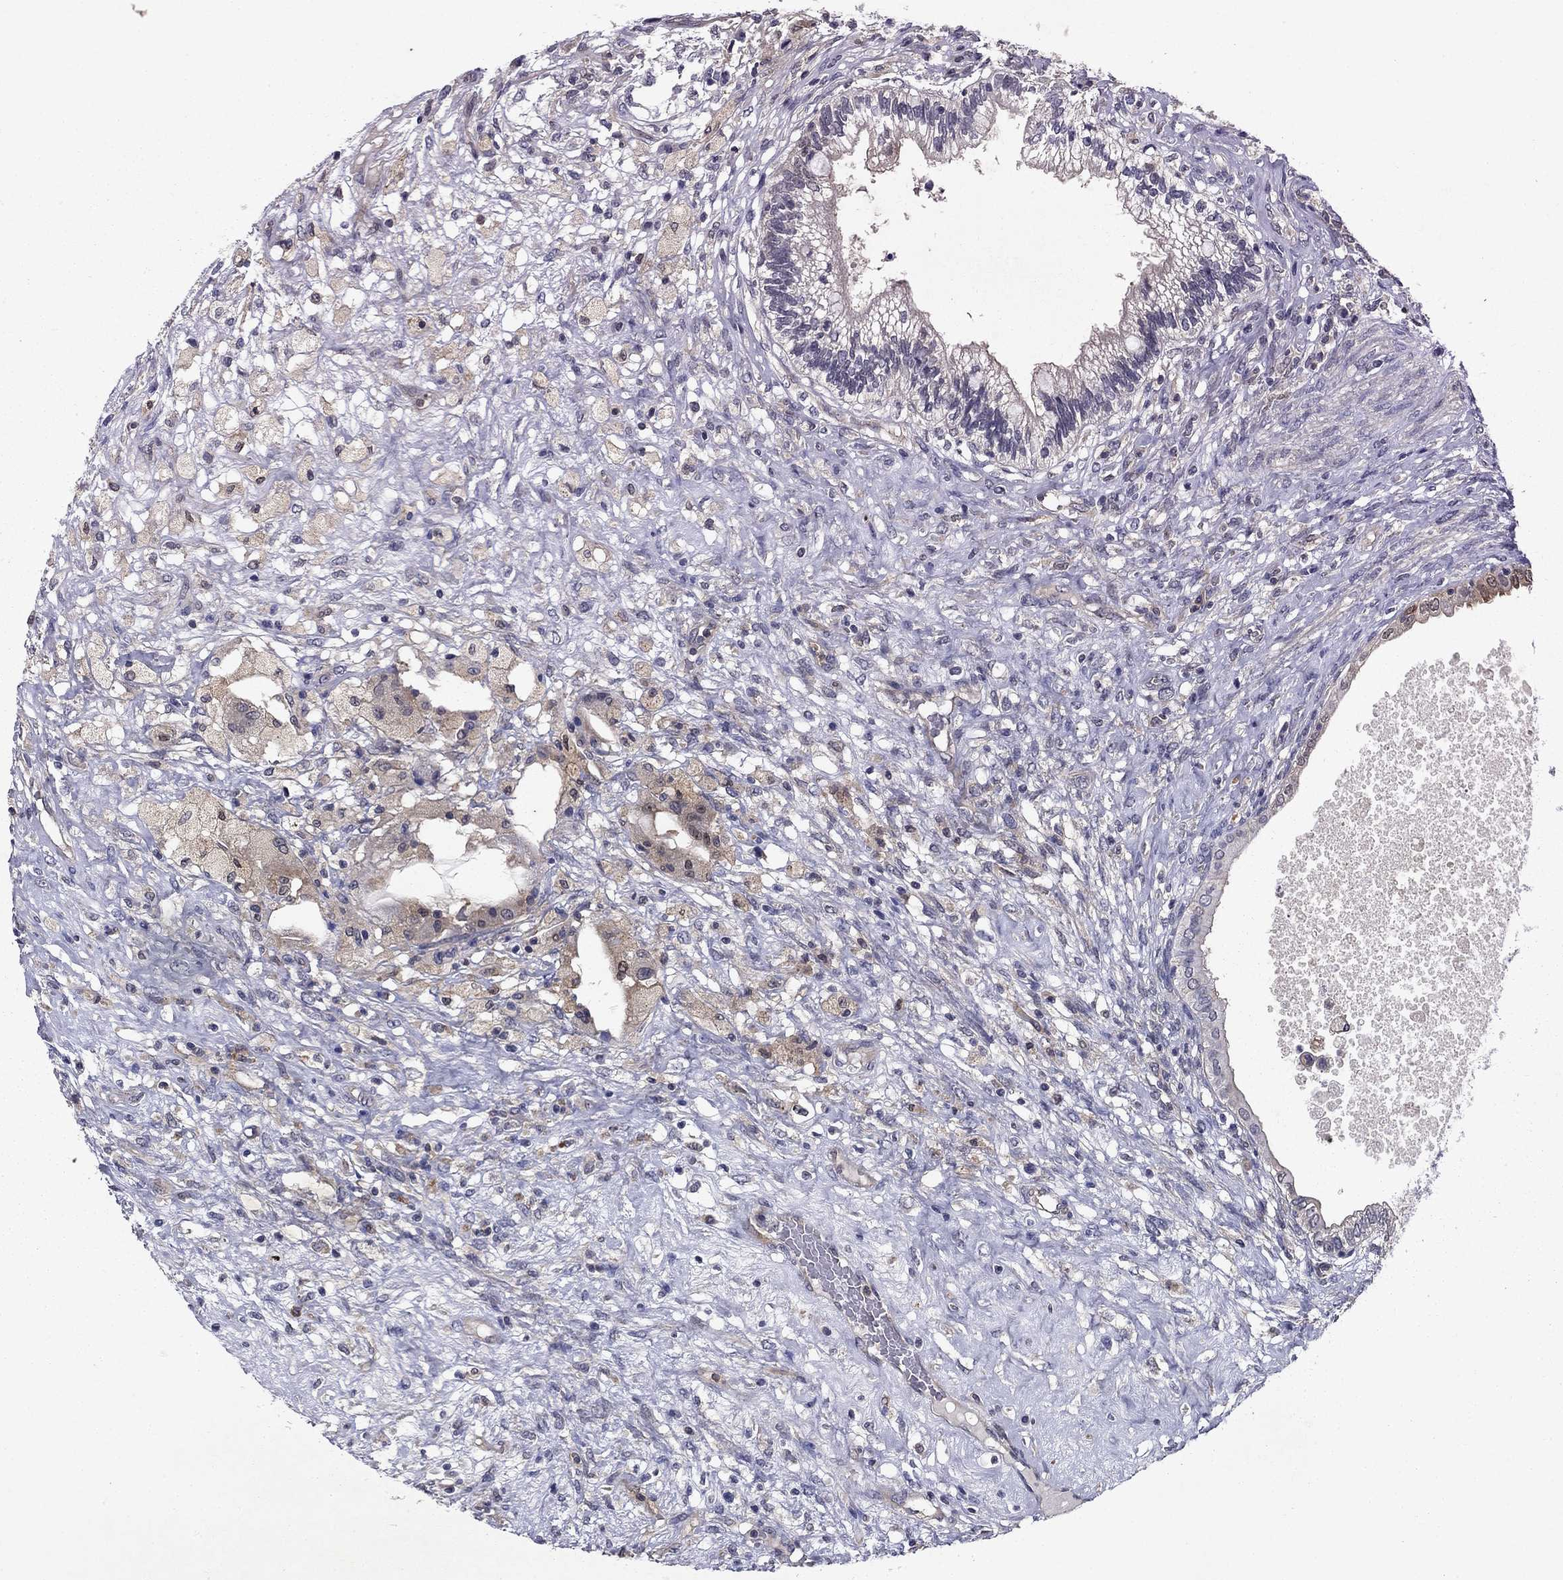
{"staining": {"intensity": "negative", "quantity": "none", "location": "none"}, "tissue": "testis cancer", "cell_type": "Tumor cells", "image_type": "cancer", "snomed": [{"axis": "morphology", "description": "Seminoma, NOS"}, {"axis": "morphology", "description": "Carcinoma, Embryonal, NOS"}, {"axis": "topography", "description": "Testis"}], "caption": "Tumor cells are negative for brown protein staining in testis cancer.", "gene": "GLTP", "patient": {"sex": "male", "age": 41}}